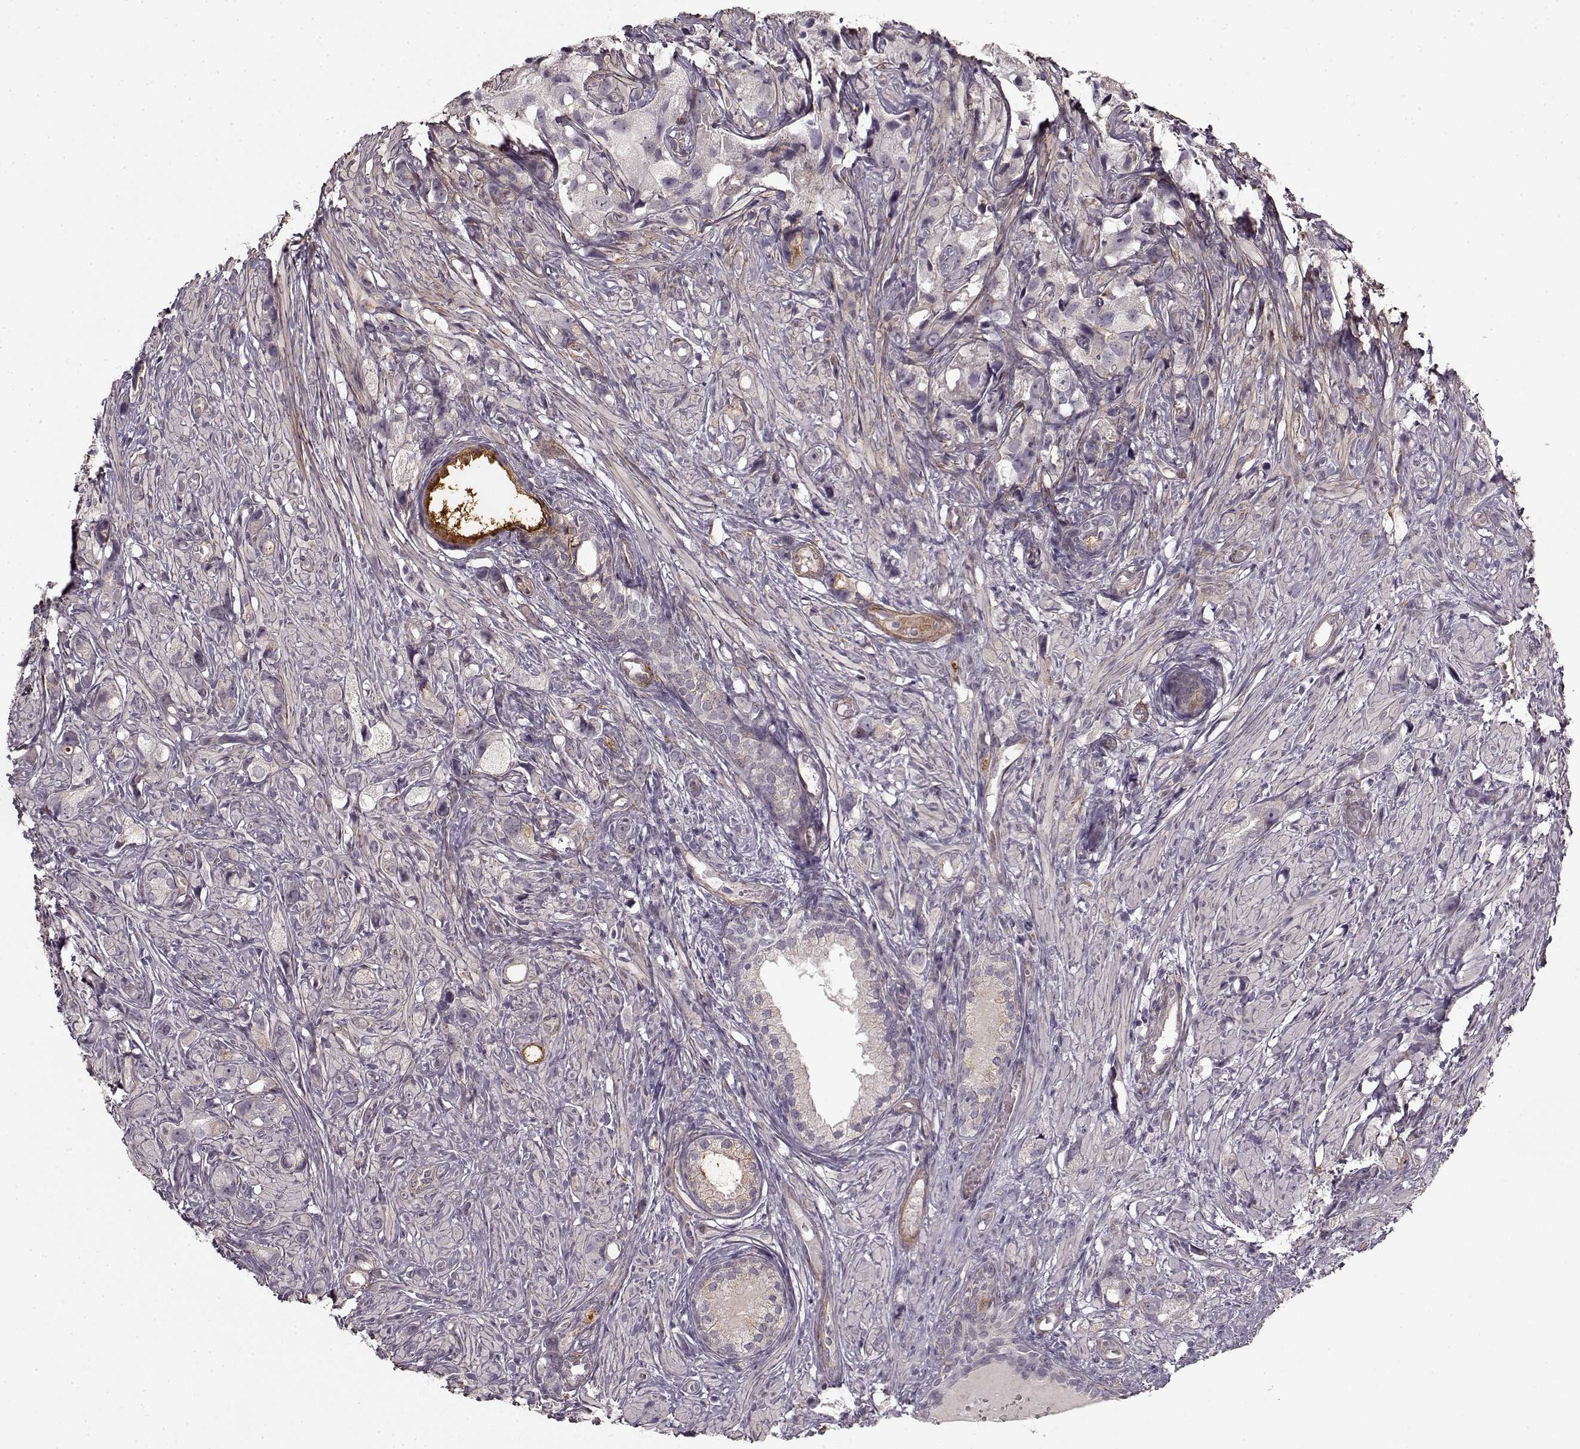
{"staining": {"intensity": "negative", "quantity": "none", "location": "none"}, "tissue": "prostate cancer", "cell_type": "Tumor cells", "image_type": "cancer", "snomed": [{"axis": "morphology", "description": "Adenocarcinoma, High grade"}, {"axis": "topography", "description": "Prostate"}], "caption": "High magnification brightfield microscopy of high-grade adenocarcinoma (prostate) stained with DAB (3,3'-diaminobenzidine) (brown) and counterstained with hematoxylin (blue): tumor cells show no significant staining. (IHC, brightfield microscopy, high magnification).", "gene": "LAMB2", "patient": {"sex": "male", "age": 75}}